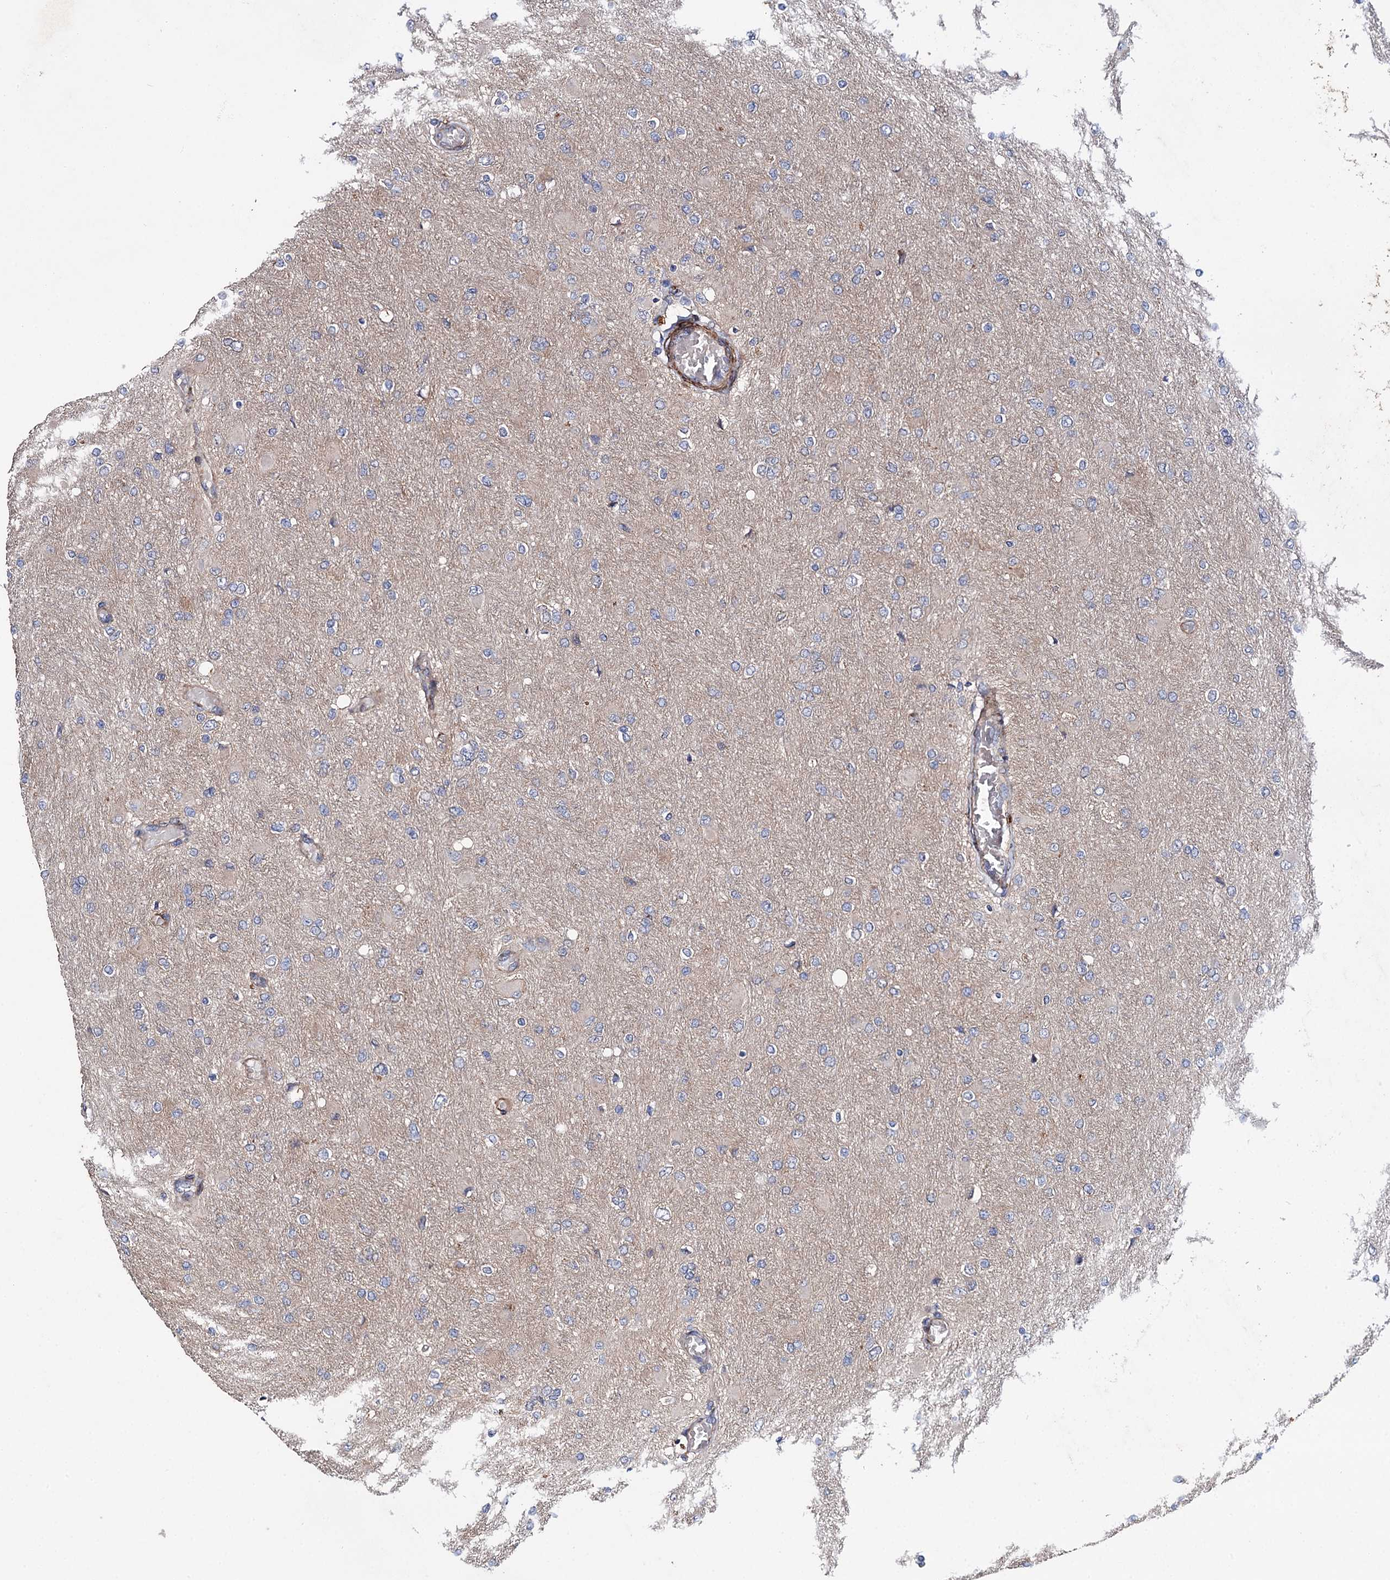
{"staining": {"intensity": "negative", "quantity": "none", "location": "none"}, "tissue": "glioma", "cell_type": "Tumor cells", "image_type": "cancer", "snomed": [{"axis": "morphology", "description": "Glioma, malignant, High grade"}, {"axis": "topography", "description": "Cerebral cortex"}], "caption": "A micrograph of glioma stained for a protein reveals no brown staining in tumor cells.", "gene": "SPATS2", "patient": {"sex": "female", "age": 36}}